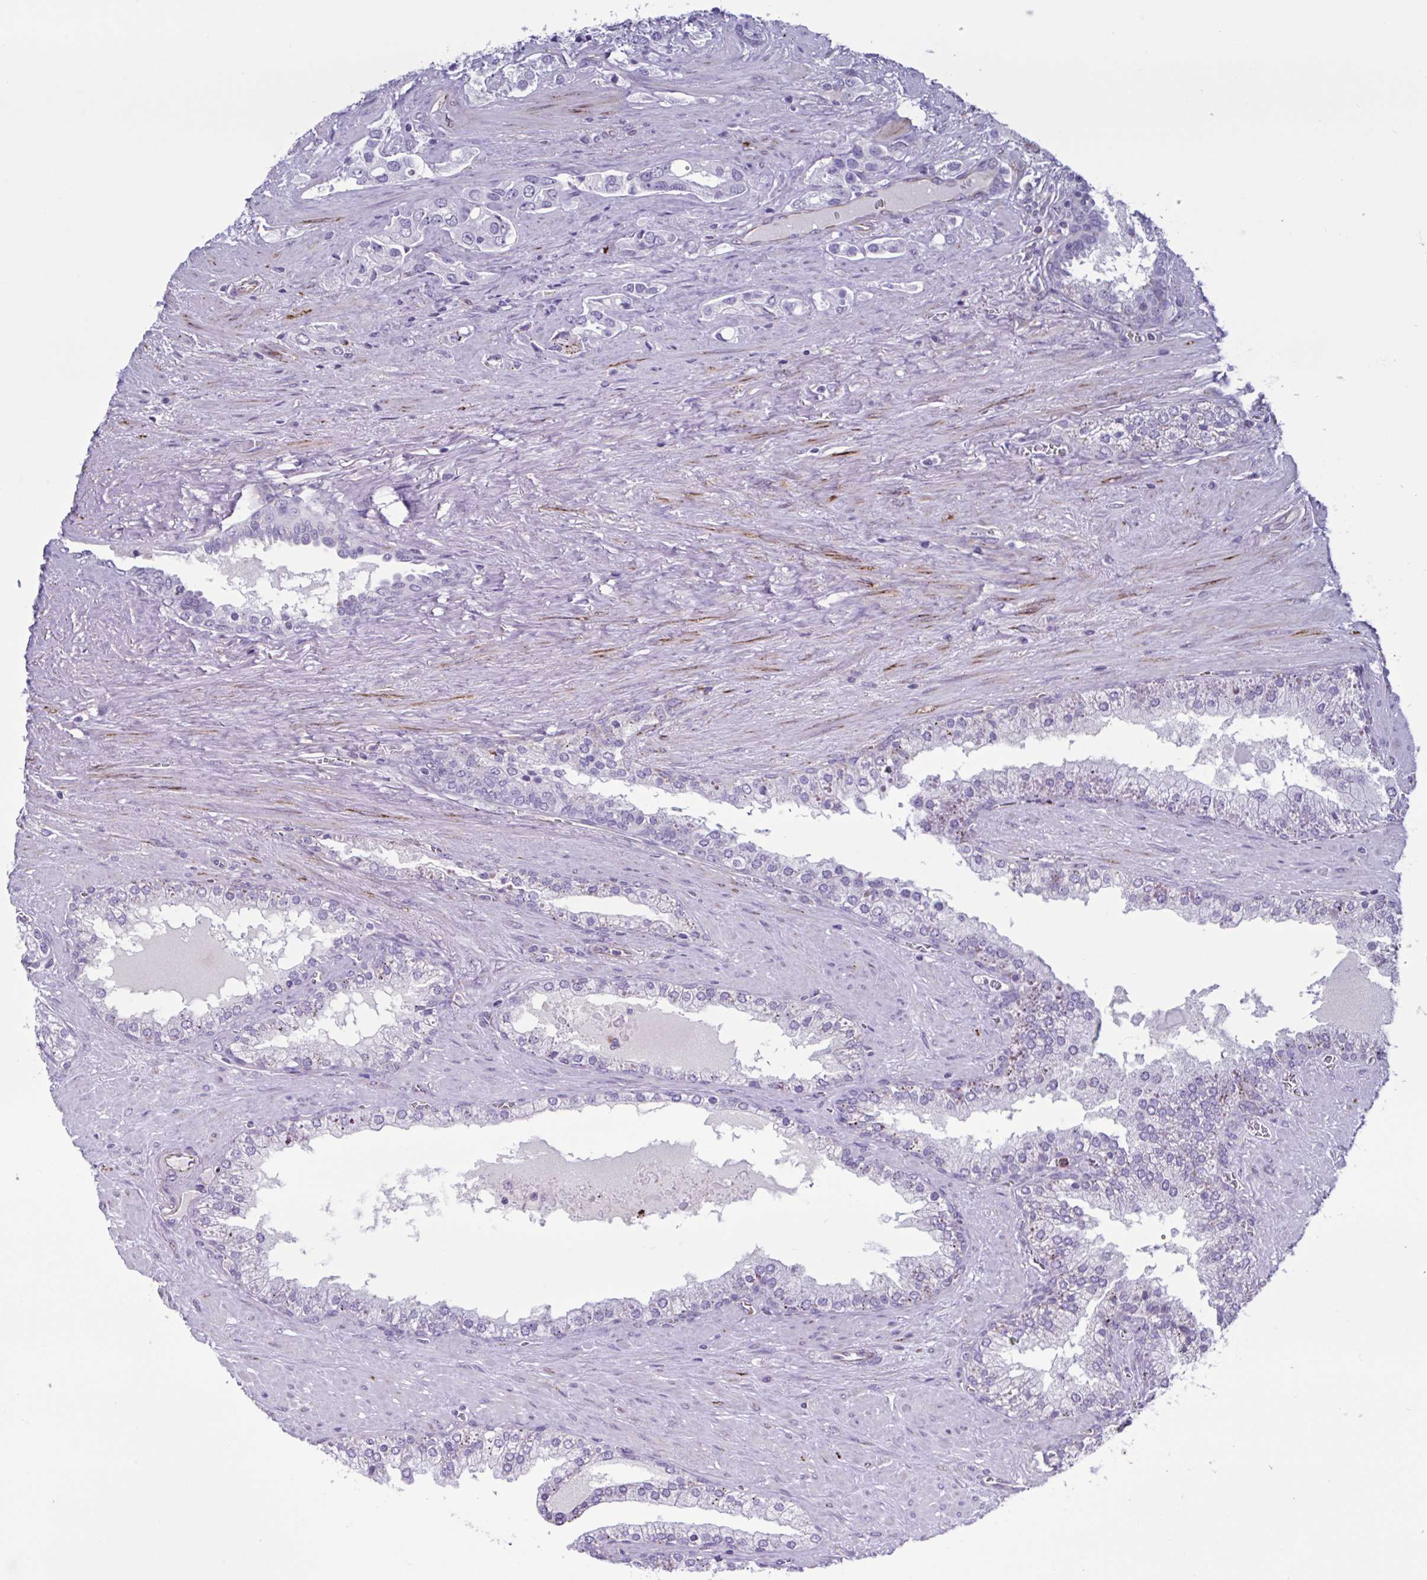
{"staining": {"intensity": "strong", "quantity": "25%-75%", "location": "cytoplasmic/membranous"}, "tissue": "prostate cancer", "cell_type": "Tumor cells", "image_type": "cancer", "snomed": [{"axis": "morphology", "description": "Adenocarcinoma, High grade"}, {"axis": "topography", "description": "Prostate"}], "caption": "About 25%-75% of tumor cells in human adenocarcinoma (high-grade) (prostate) exhibit strong cytoplasmic/membranous protein staining as visualized by brown immunohistochemical staining.", "gene": "TMEM86B", "patient": {"sex": "male", "age": 67}}